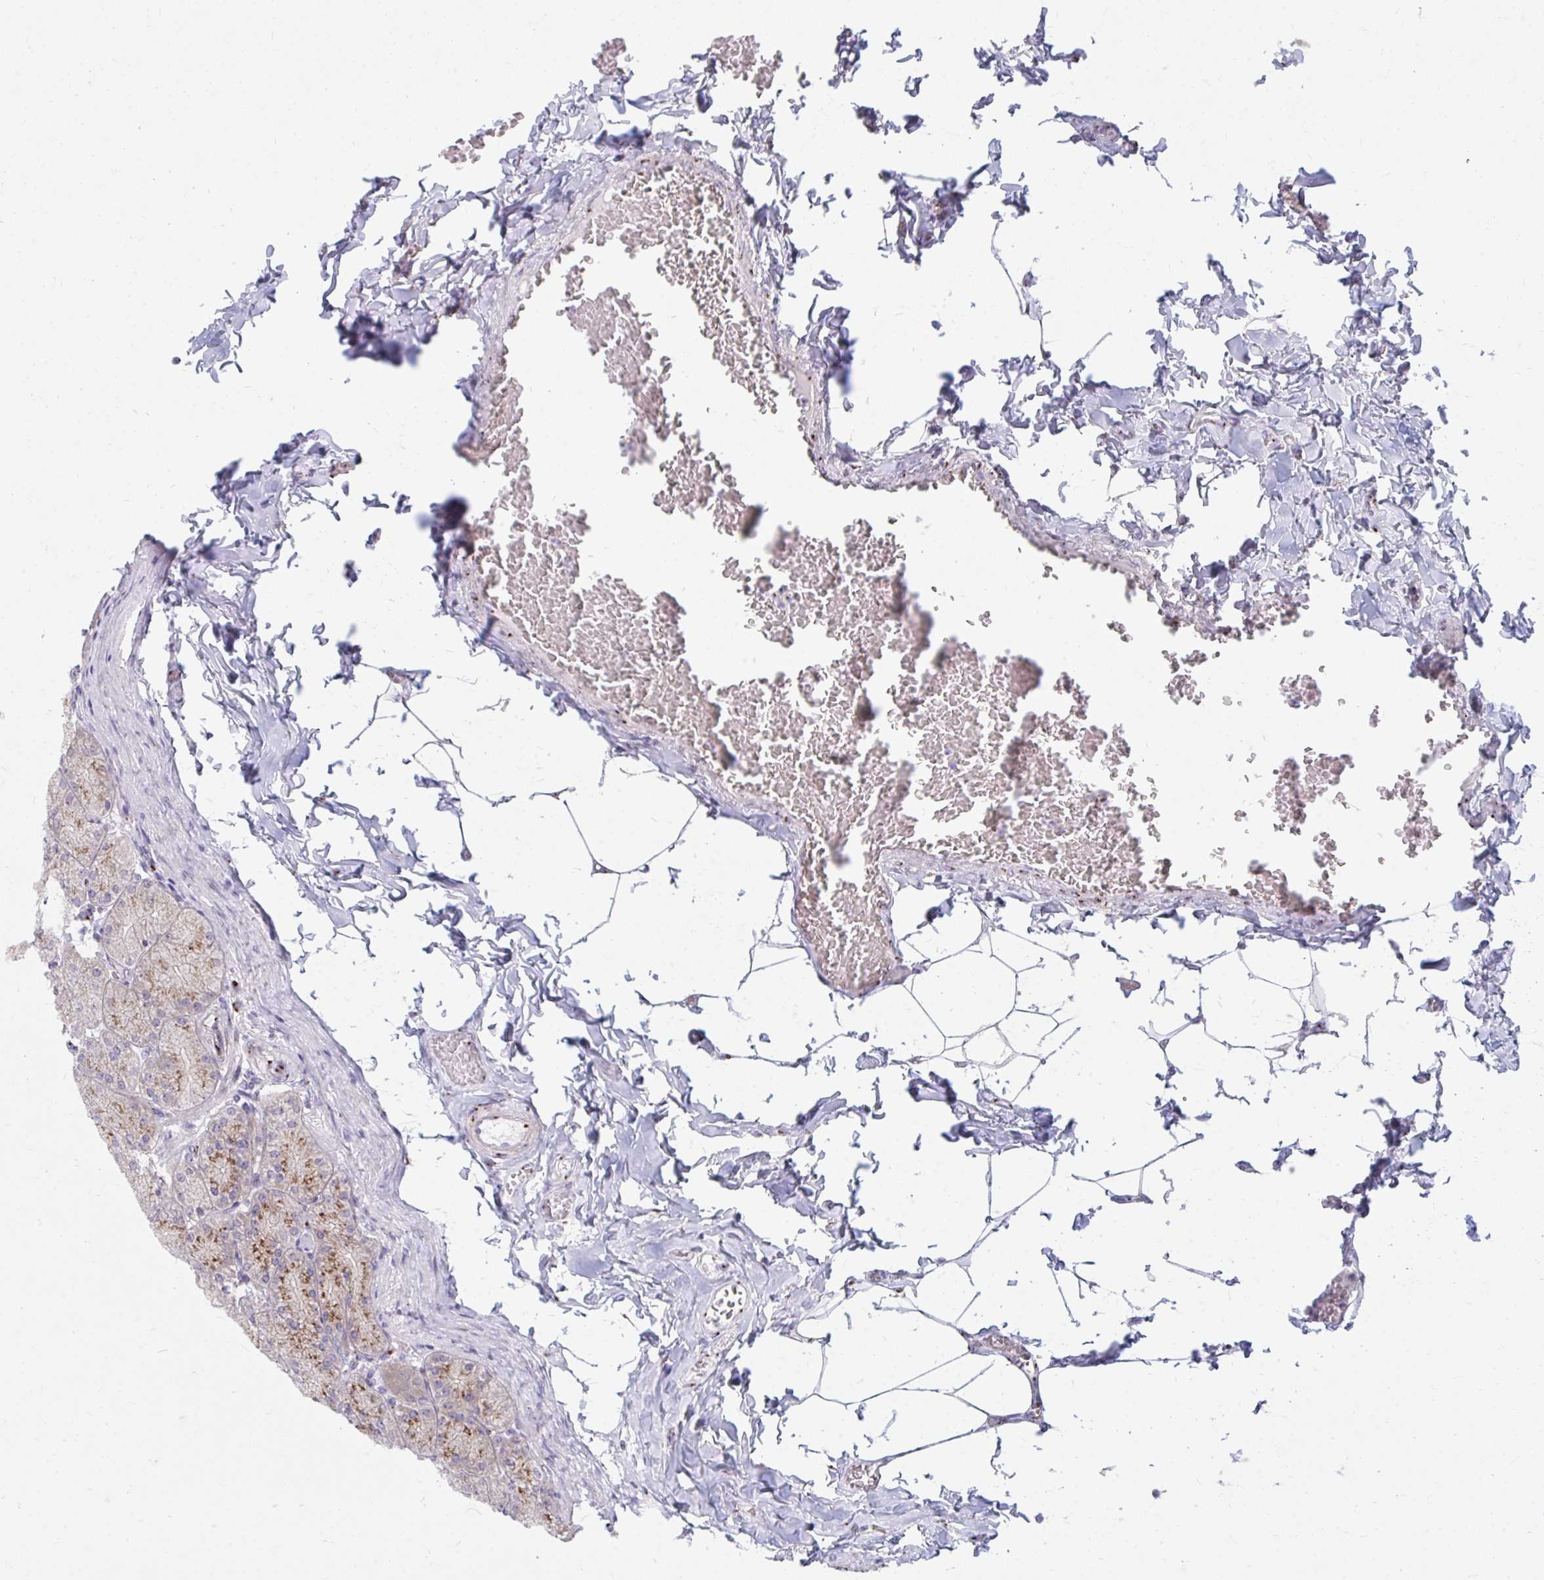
{"staining": {"intensity": "moderate", "quantity": "25%-75%", "location": "cytoplasmic/membranous"}, "tissue": "stomach", "cell_type": "Glandular cells", "image_type": "normal", "snomed": [{"axis": "morphology", "description": "Normal tissue, NOS"}, {"axis": "topography", "description": "Stomach, upper"}], "caption": "Protein staining of benign stomach demonstrates moderate cytoplasmic/membranous expression in approximately 25%-75% of glandular cells. (brown staining indicates protein expression, while blue staining denotes nuclei).", "gene": "RAB6A", "patient": {"sex": "female", "age": 56}}